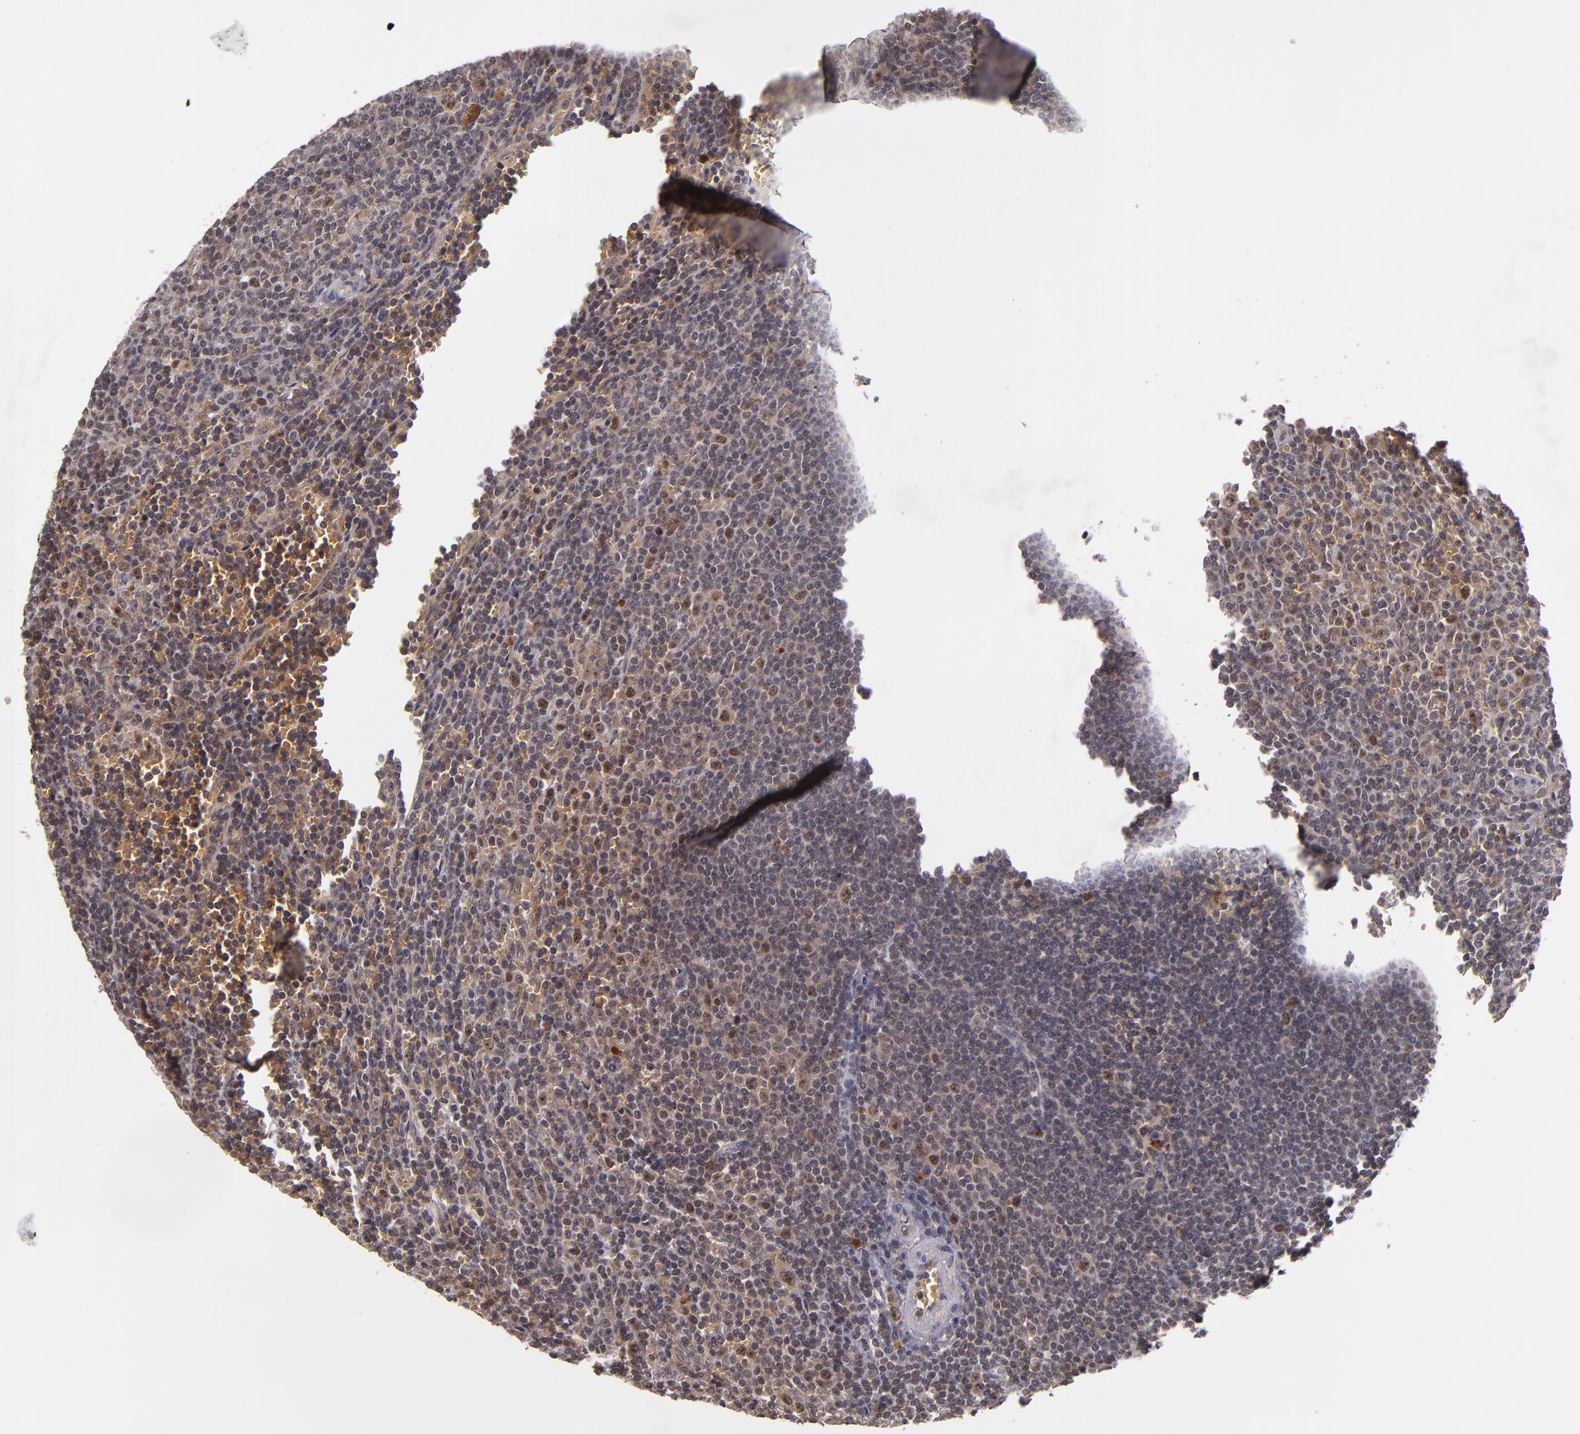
{"staining": {"intensity": "strong", "quantity": "<25%", "location": "nuclear"}, "tissue": "lymphoma", "cell_type": "Tumor cells", "image_type": "cancer", "snomed": [{"axis": "morphology", "description": "Malignant lymphoma, non-Hodgkin's type, Low grade"}, {"axis": "topography", "description": "Spleen"}], "caption": "IHC of lymphoma demonstrates medium levels of strong nuclear staining in approximately <25% of tumor cells.", "gene": "CDC7", "patient": {"sex": "male", "age": 80}}